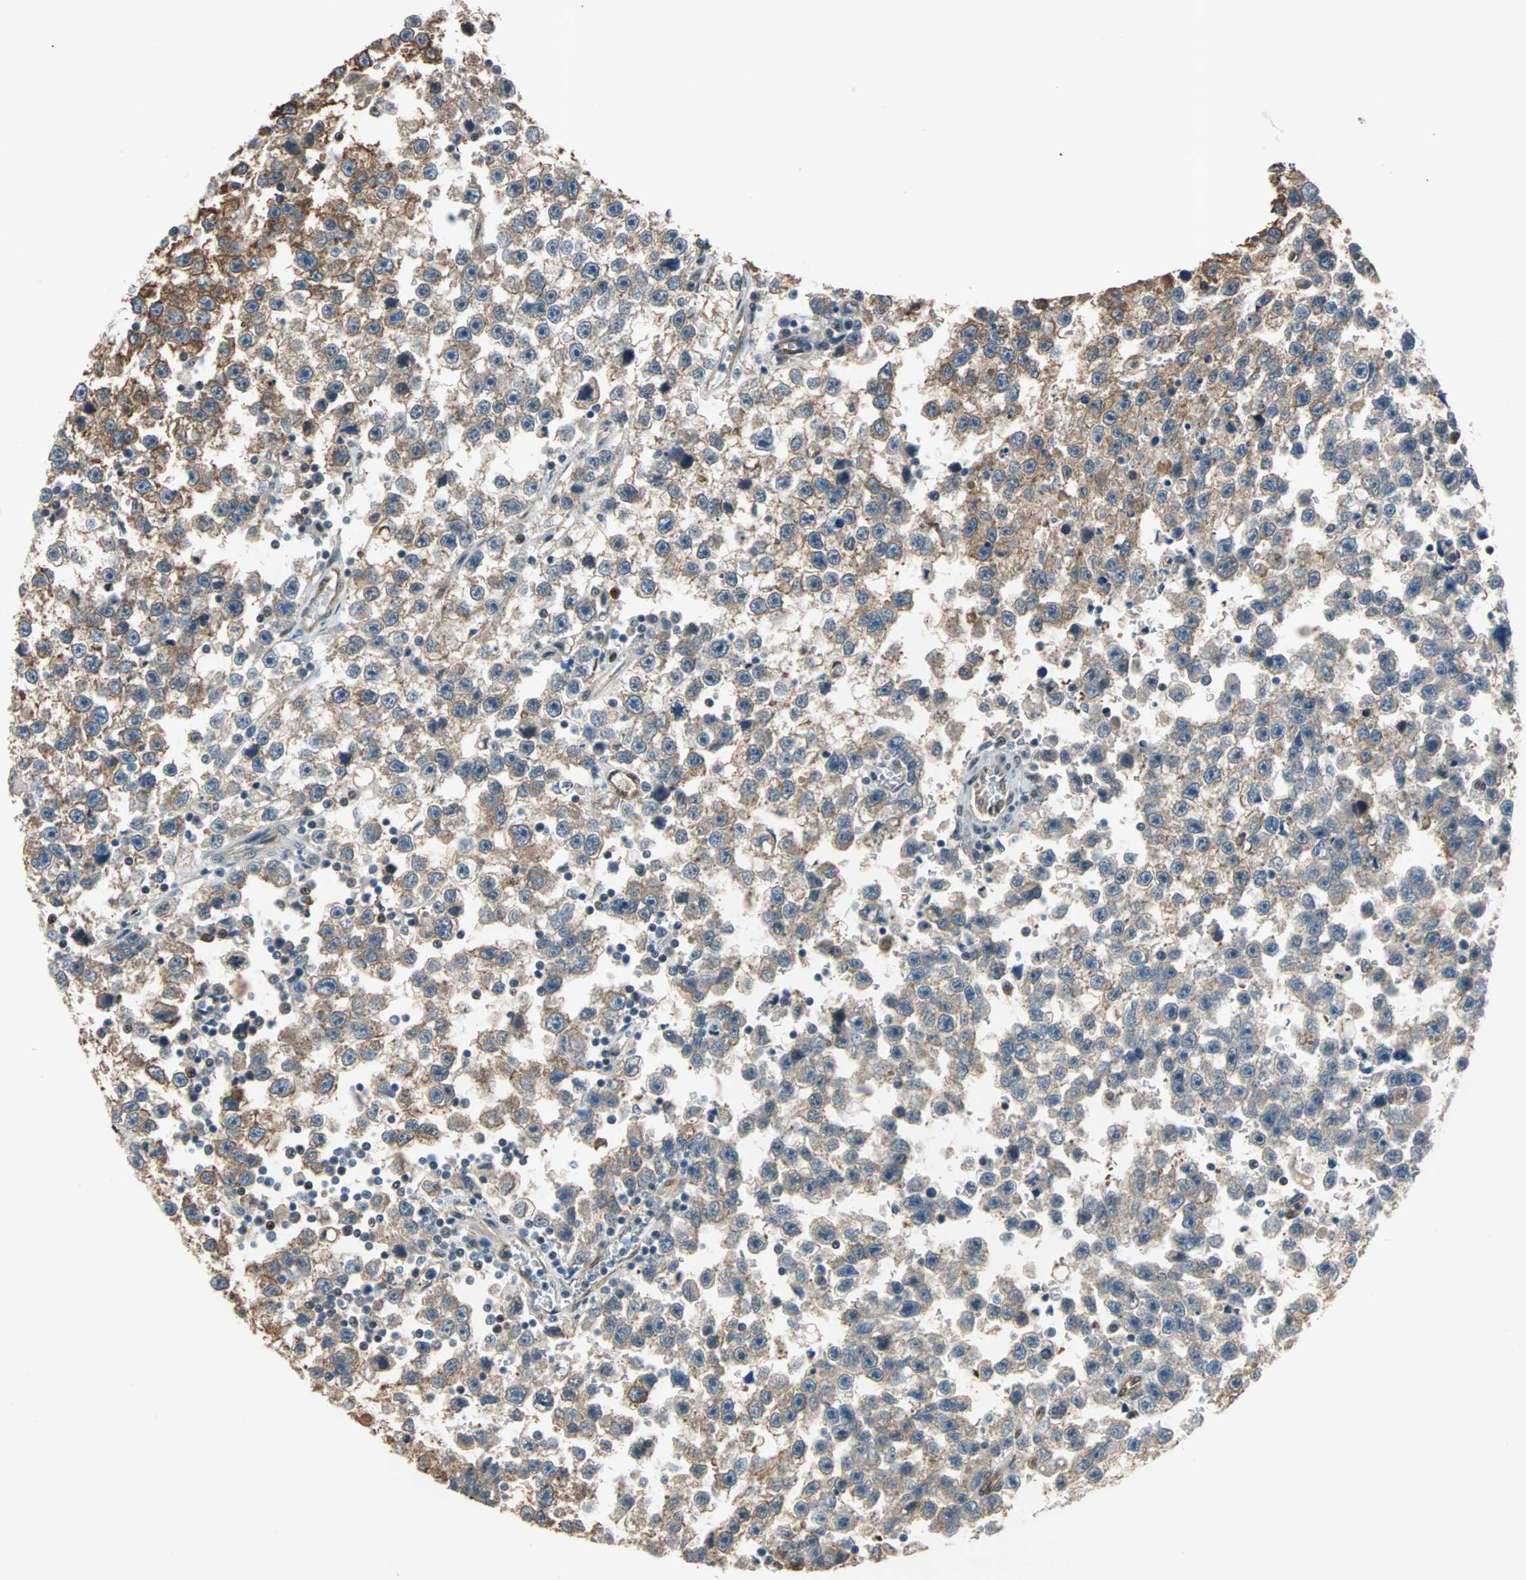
{"staining": {"intensity": "moderate", "quantity": ">75%", "location": "cytoplasmic/membranous"}, "tissue": "testis cancer", "cell_type": "Tumor cells", "image_type": "cancer", "snomed": [{"axis": "morphology", "description": "Seminoma, NOS"}, {"axis": "topography", "description": "Testis"}], "caption": "Testis cancer (seminoma) was stained to show a protein in brown. There is medium levels of moderate cytoplasmic/membranous positivity in about >75% of tumor cells.", "gene": "WWTR1", "patient": {"sex": "male", "age": 33}}